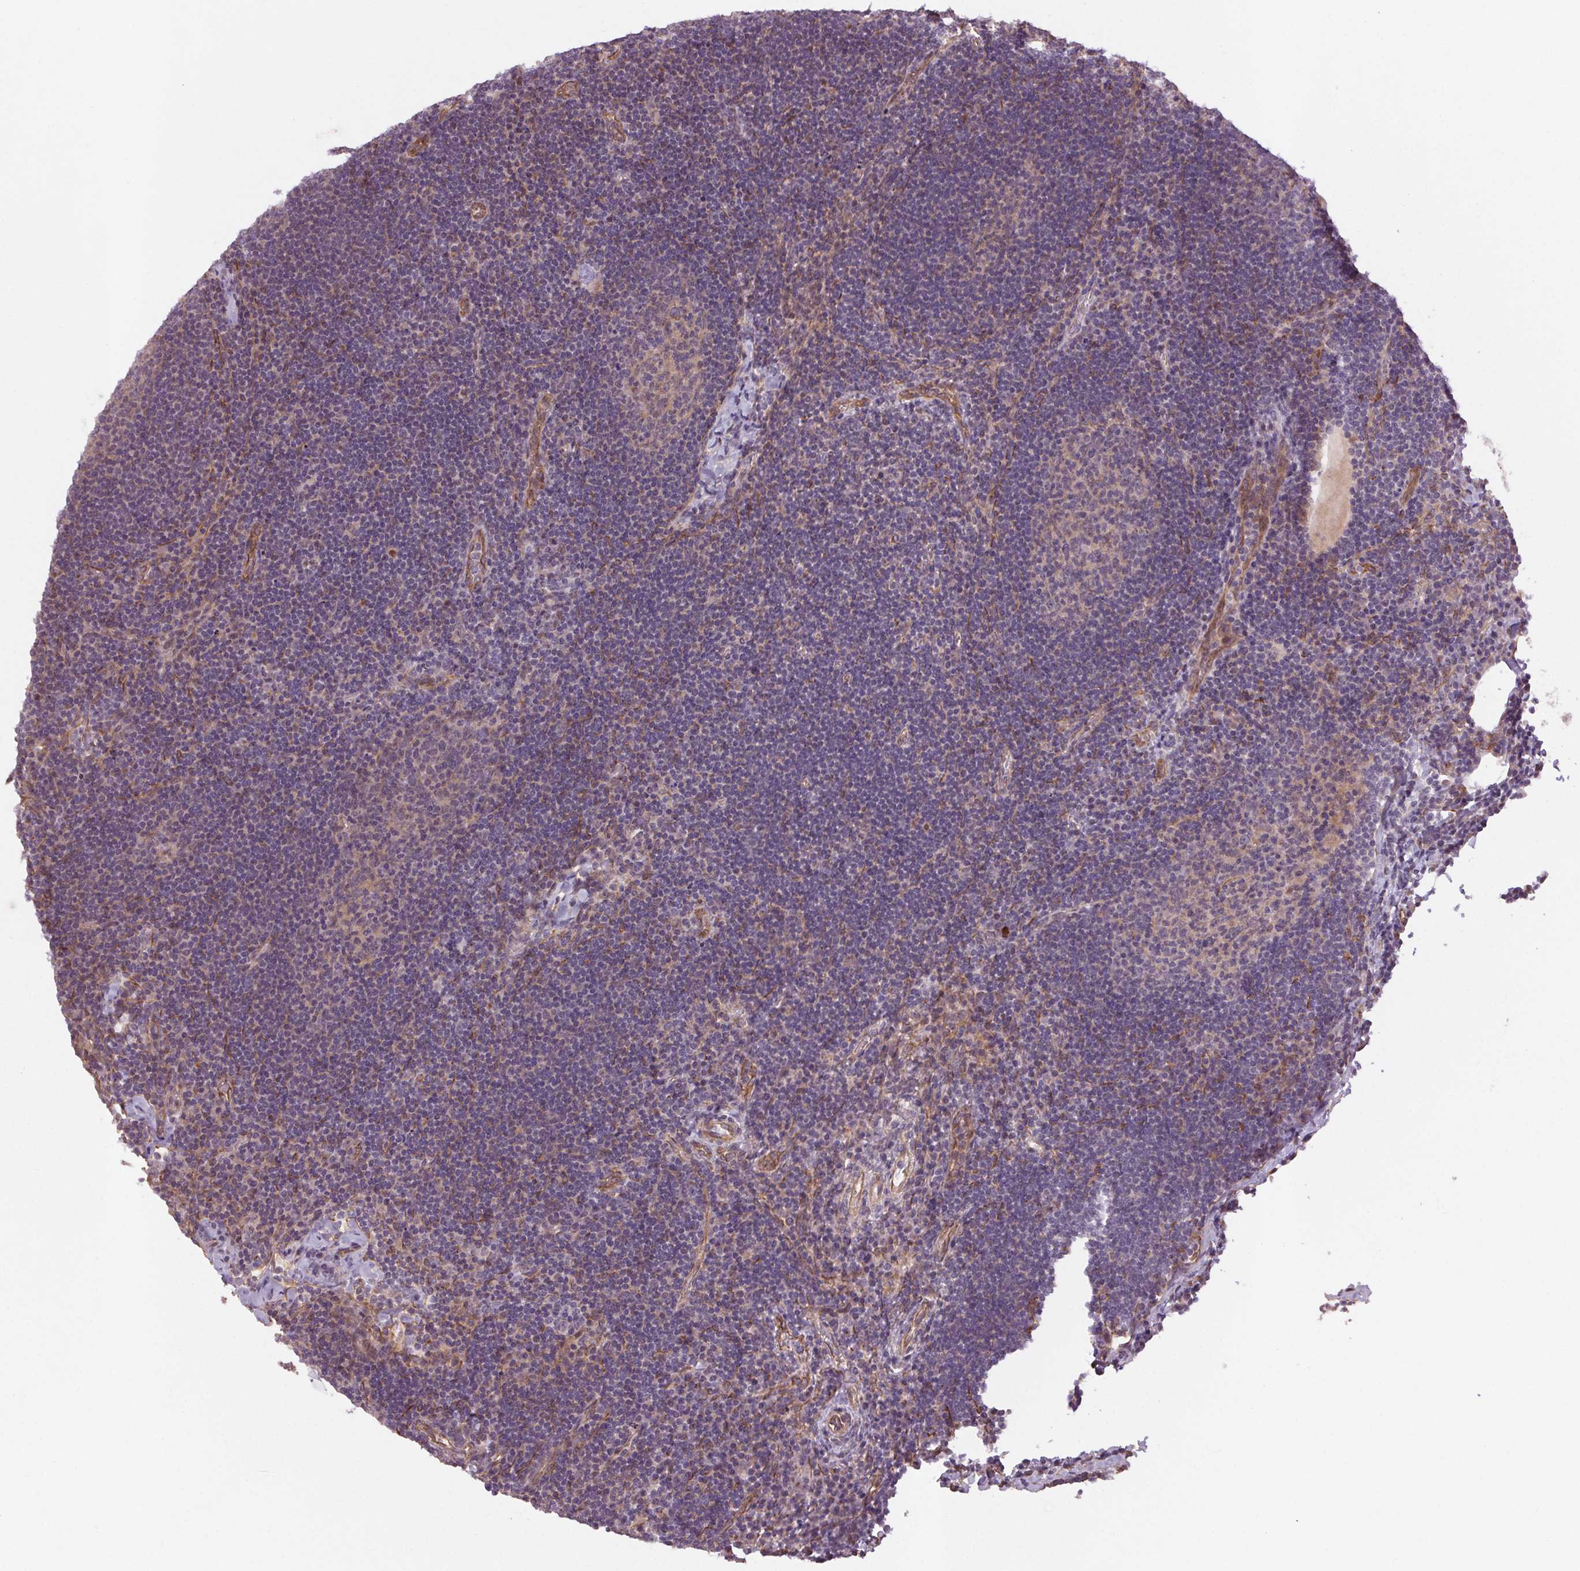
{"staining": {"intensity": "negative", "quantity": "none", "location": "none"}, "tissue": "lymph node", "cell_type": "Germinal center cells", "image_type": "normal", "snomed": [{"axis": "morphology", "description": "Normal tissue, NOS"}, {"axis": "topography", "description": "Lymph node"}], "caption": "The image shows no staining of germinal center cells in unremarkable lymph node.", "gene": "CCSER1", "patient": {"sex": "male", "age": 67}}